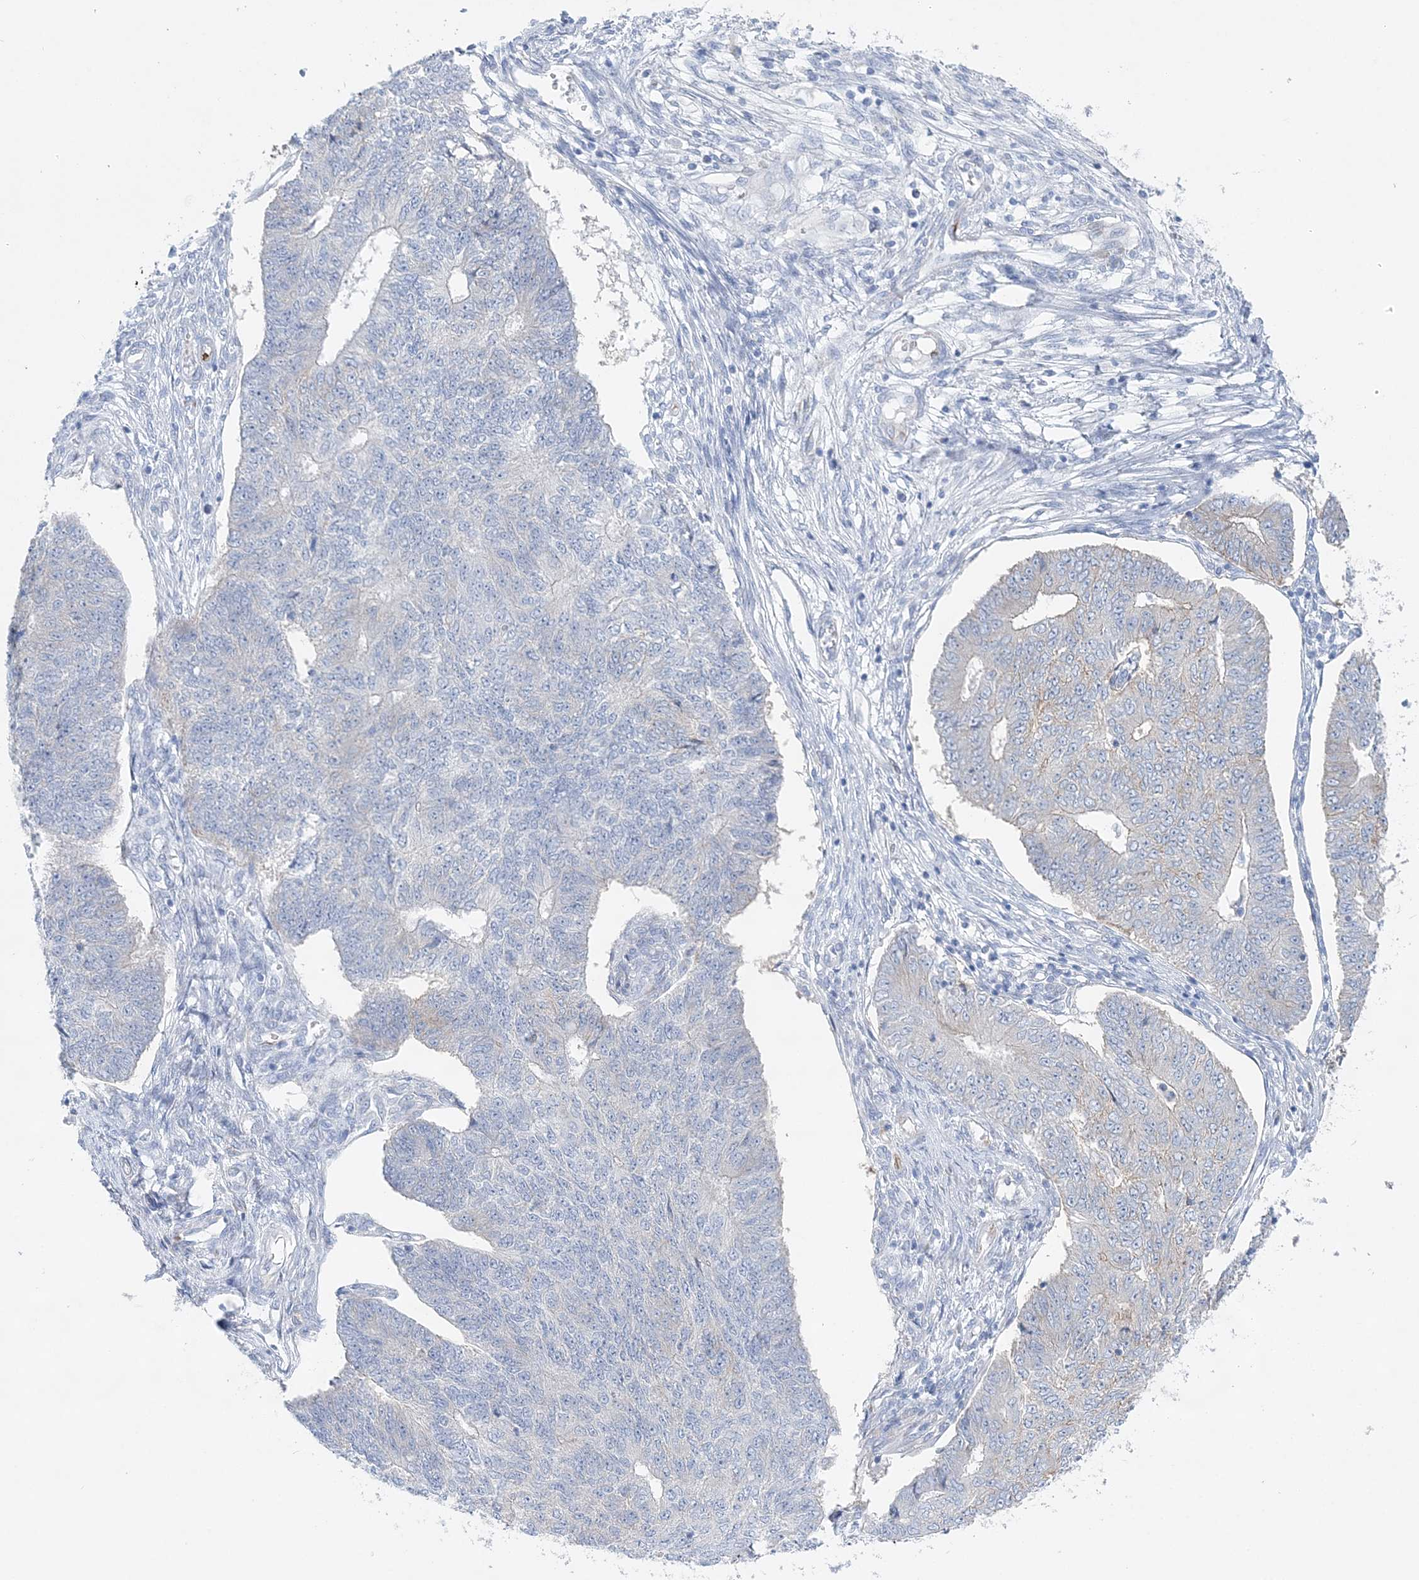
{"staining": {"intensity": "negative", "quantity": "none", "location": "none"}, "tissue": "endometrial cancer", "cell_type": "Tumor cells", "image_type": "cancer", "snomed": [{"axis": "morphology", "description": "Adenocarcinoma, NOS"}, {"axis": "topography", "description": "Endometrium"}], "caption": "Human endometrial cancer stained for a protein using IHC exhibits no positivity in tumor cells.", "gene": "SLC5A6", "patient": {"sex": "female", "age": 32}}